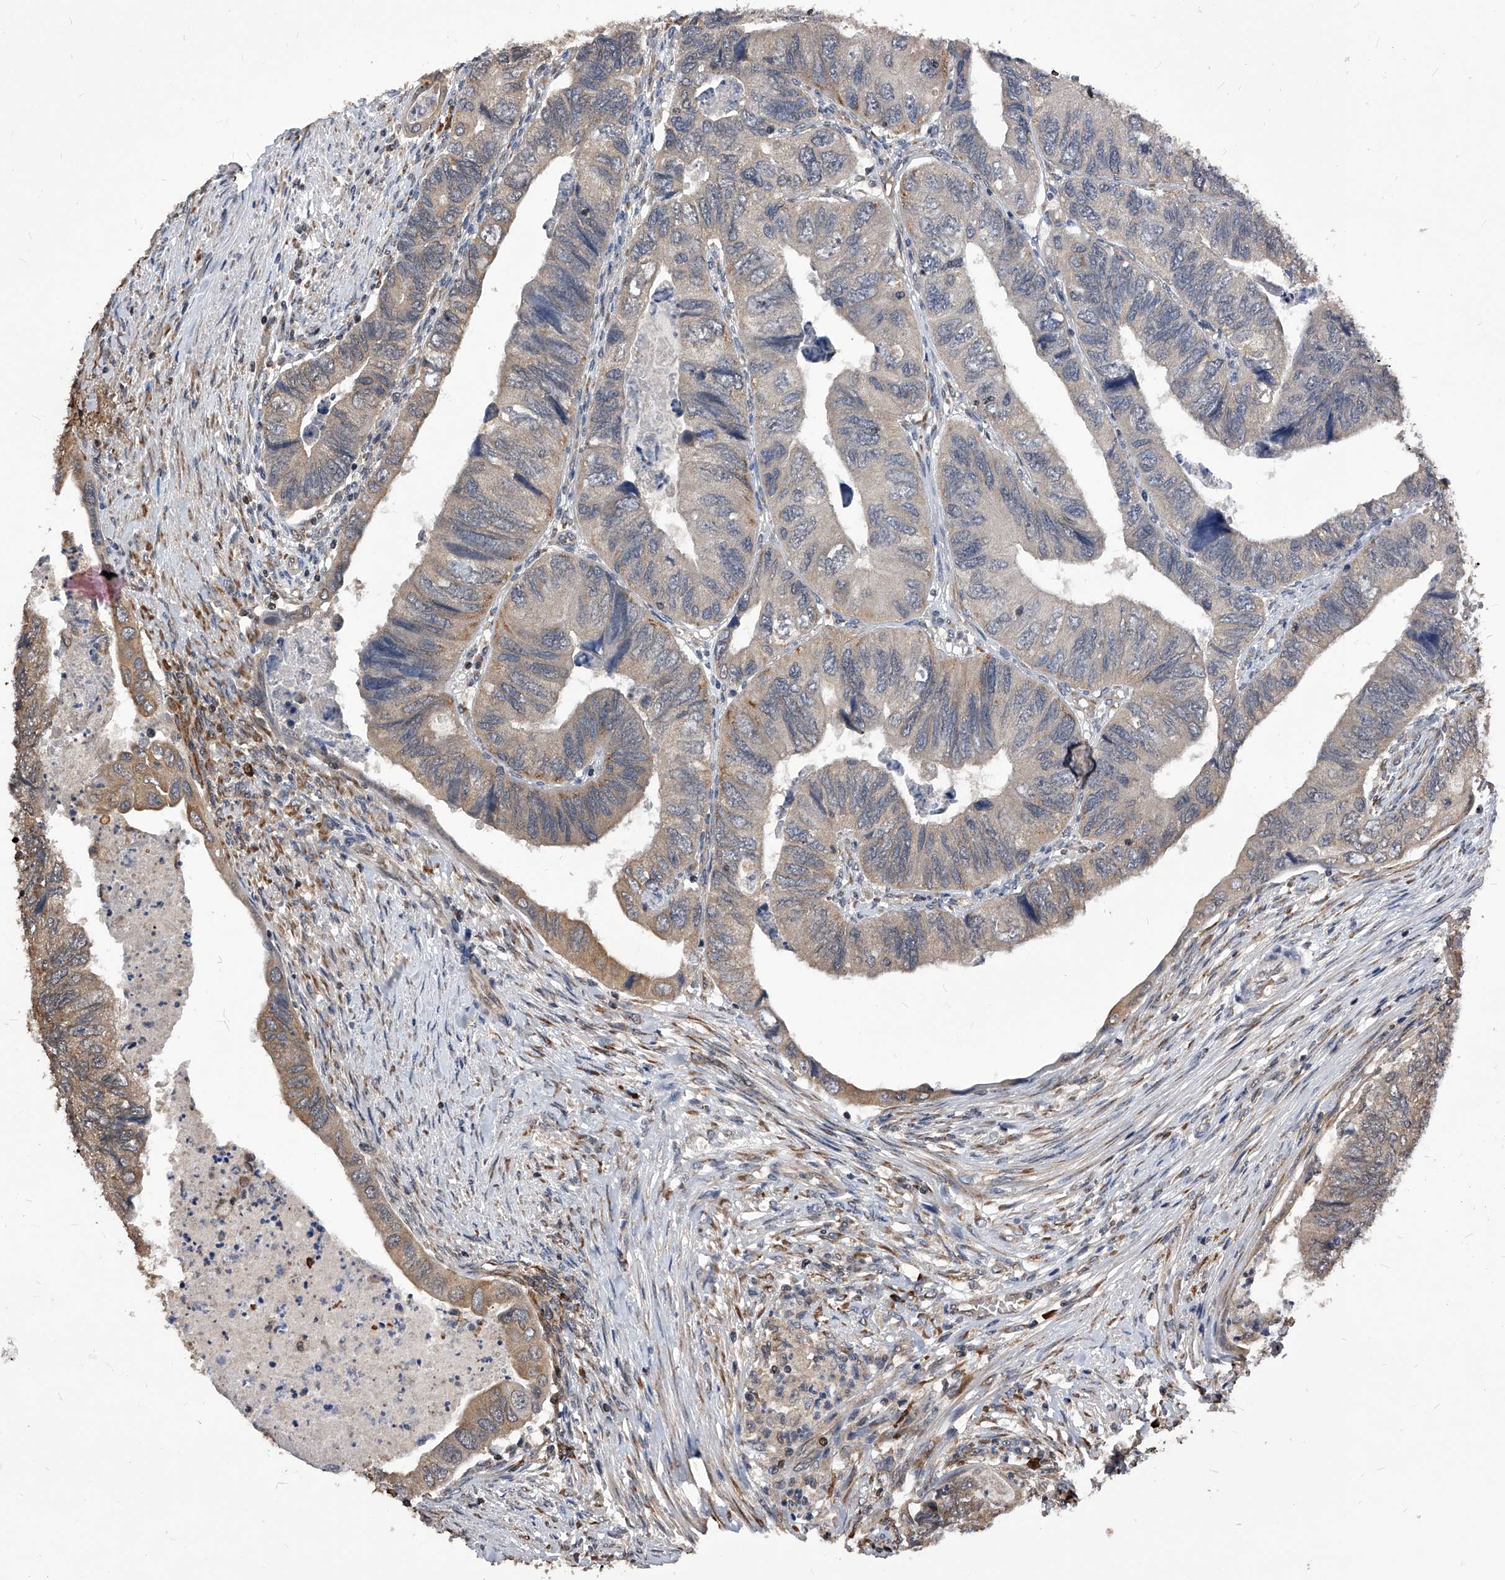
{"staining": {"intensity": "moderate", "quantity": "<25%", "location": "cytoplasmic/membranous"}, "tissue": "colorectal cancer", "cell_type": "Tumor cells", "image_type": "cancer", "snomed": [{"axis": "morphology", "description": "Adenocarcinoma, NOS"}, {"axis": "topography", "description": "Rectum"}], "caption": "A high-resolution photomicrograph shows immunohistochemistry (IHC) staining of adenocarcinoma (colorectal), which exhibits moderate cytoplasmic/membranous staining in approximately <25% of tumor cells.", "gene": "ID1", "patient": {"sex": "male", "age": 63}}